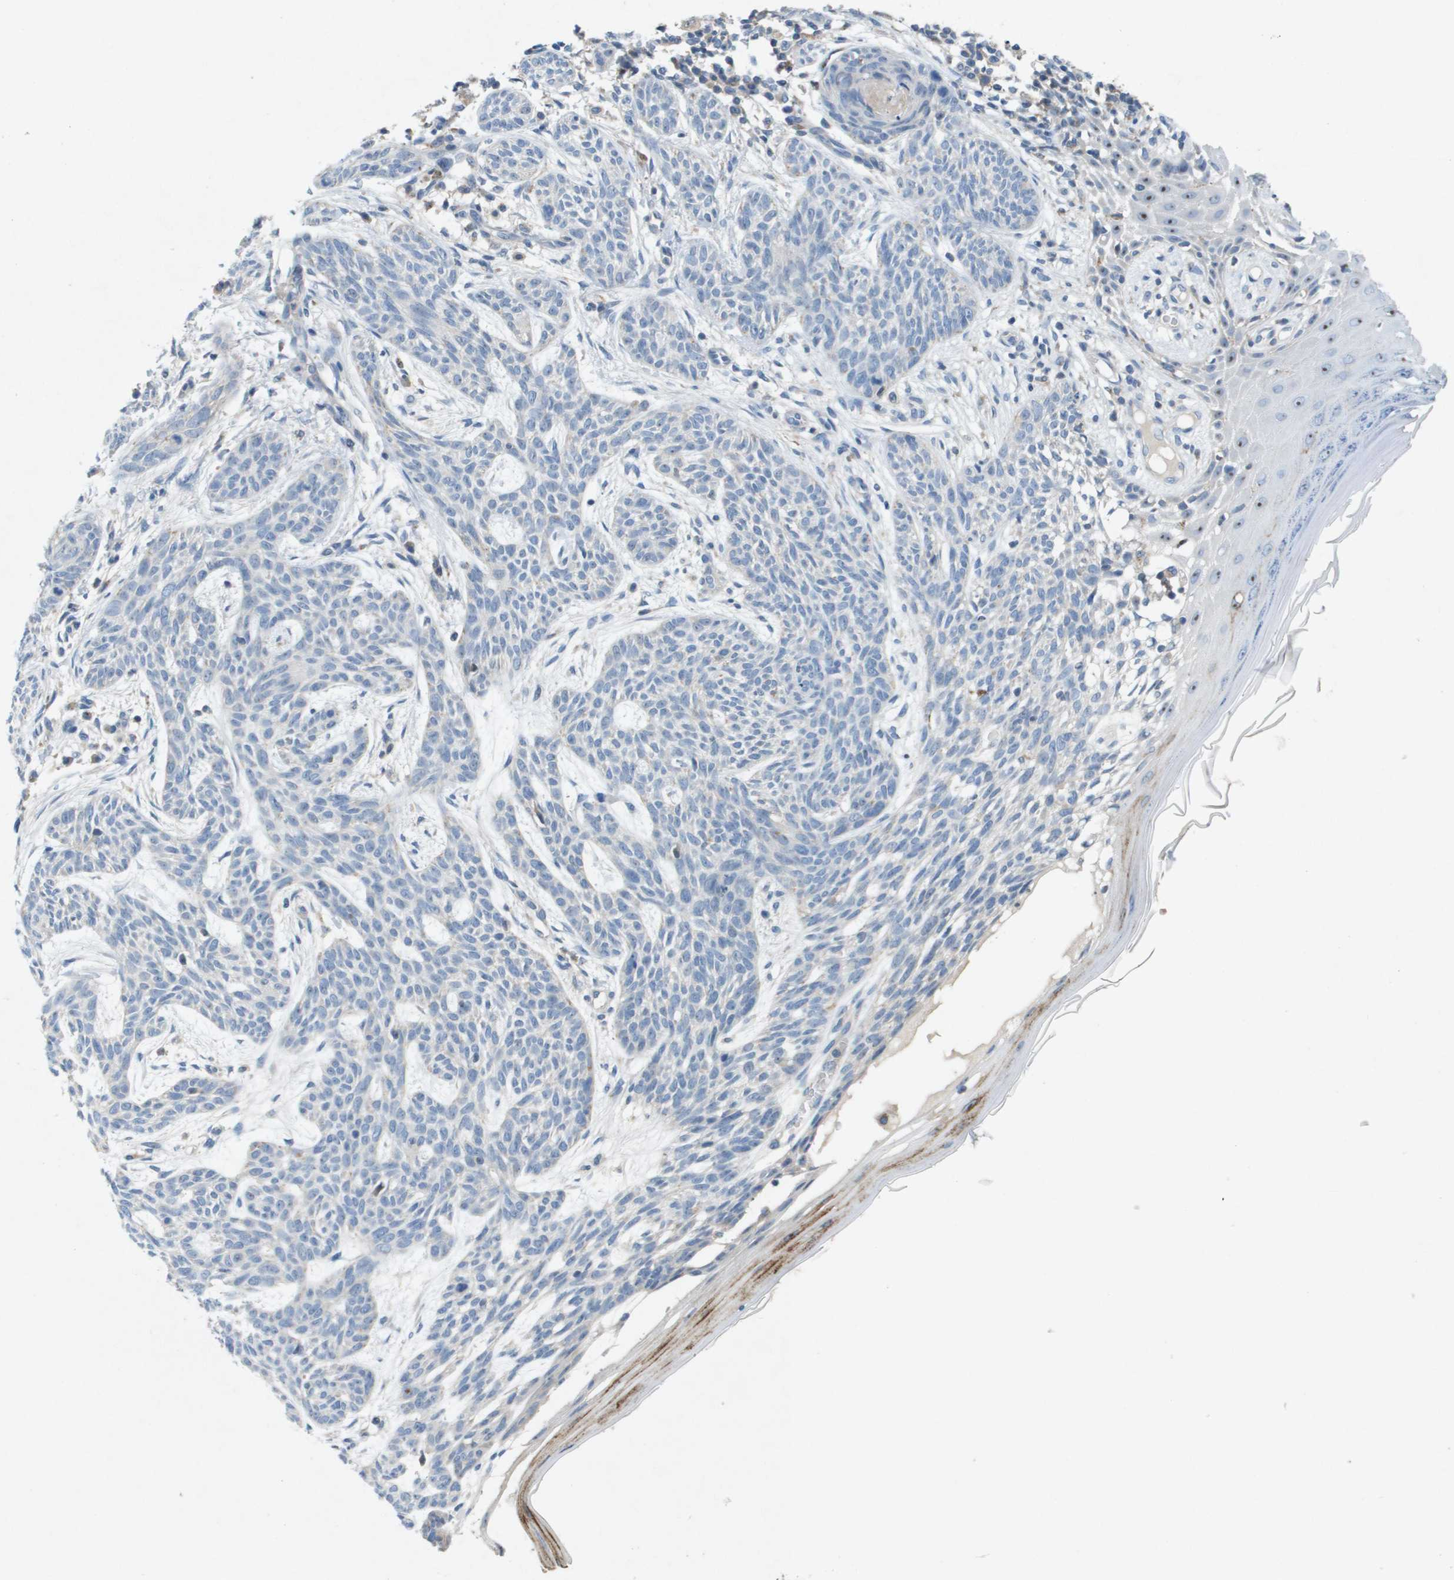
{"staining": {"intensity": "negative", "quantity": "none", "location": "none"}, "tissue": "skin cancer", "cell_type": "Tumor cells", "image_type": "cancer", "snomed": [{"axis": "morphology", "description": "Basal cell carcinoma"}, {"axis": "topography", "description": "Skin"}], "caption": "This is an IHC image of human skin cancer. There is no positivity in tumor cells.", "gene": "B3GNT5", "patient": {"sex": "female", "age": 59}}